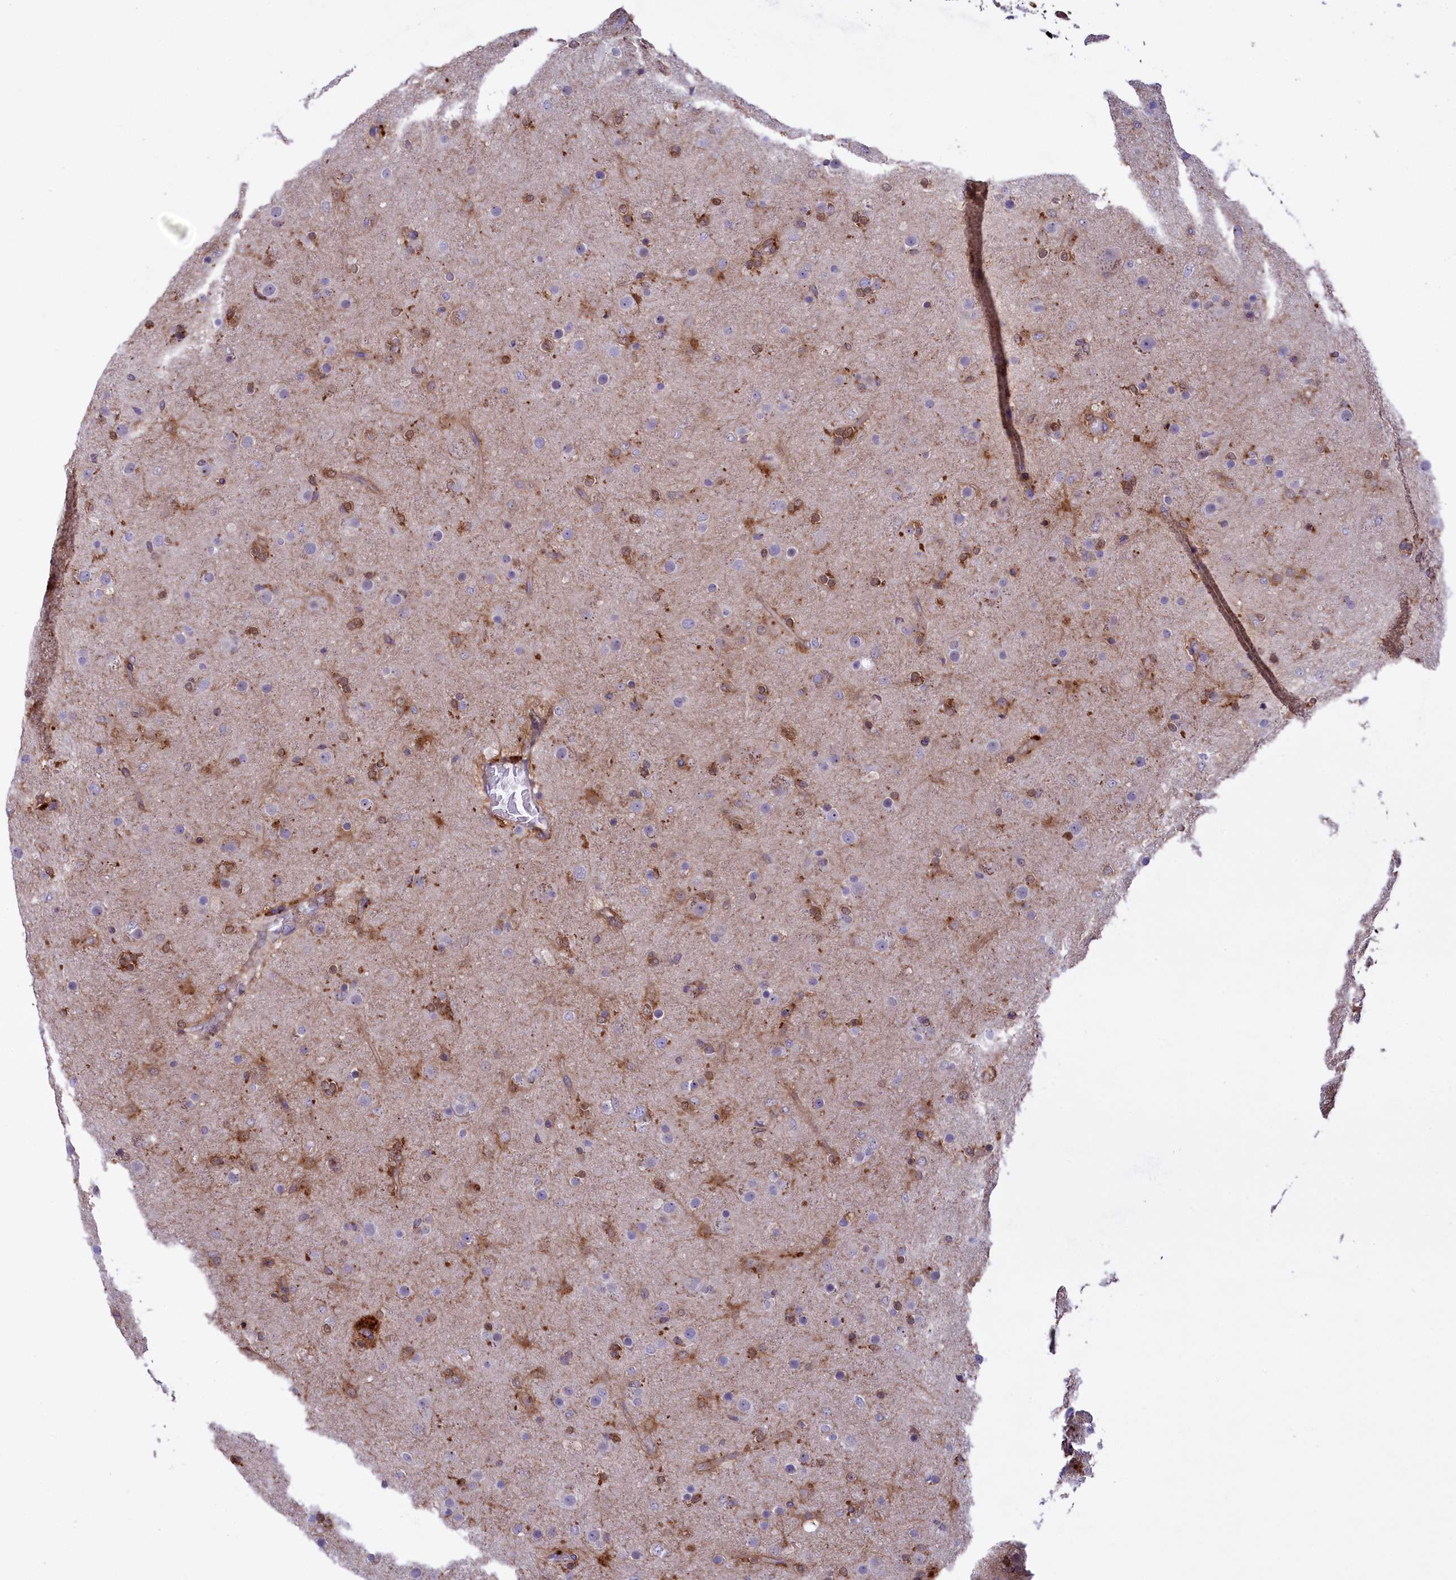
{"staining": {"intensity": "moderate", "quantity": "25%-75%", "location": "cytoplasmic/membranous,nuclear"}, "tissue": "glioma", "cell_type": "Tumor cells", "image_type": "cancer", "snomed": [{"axis": "morphology", "description": "Glioma, malignant, Low grade"}, {"axis": "topography", "description": "Brain"}], "caption": "A high-resolution histopathology image shows immunohistochemistry (IHC) staining of glioma, which shows moderate cytoplasmic/membranous and nuclear staining in about 25%-75% of tumor cells.", "gene": "MAN2B1", "patient": {"sex": "male", "age": 65}}